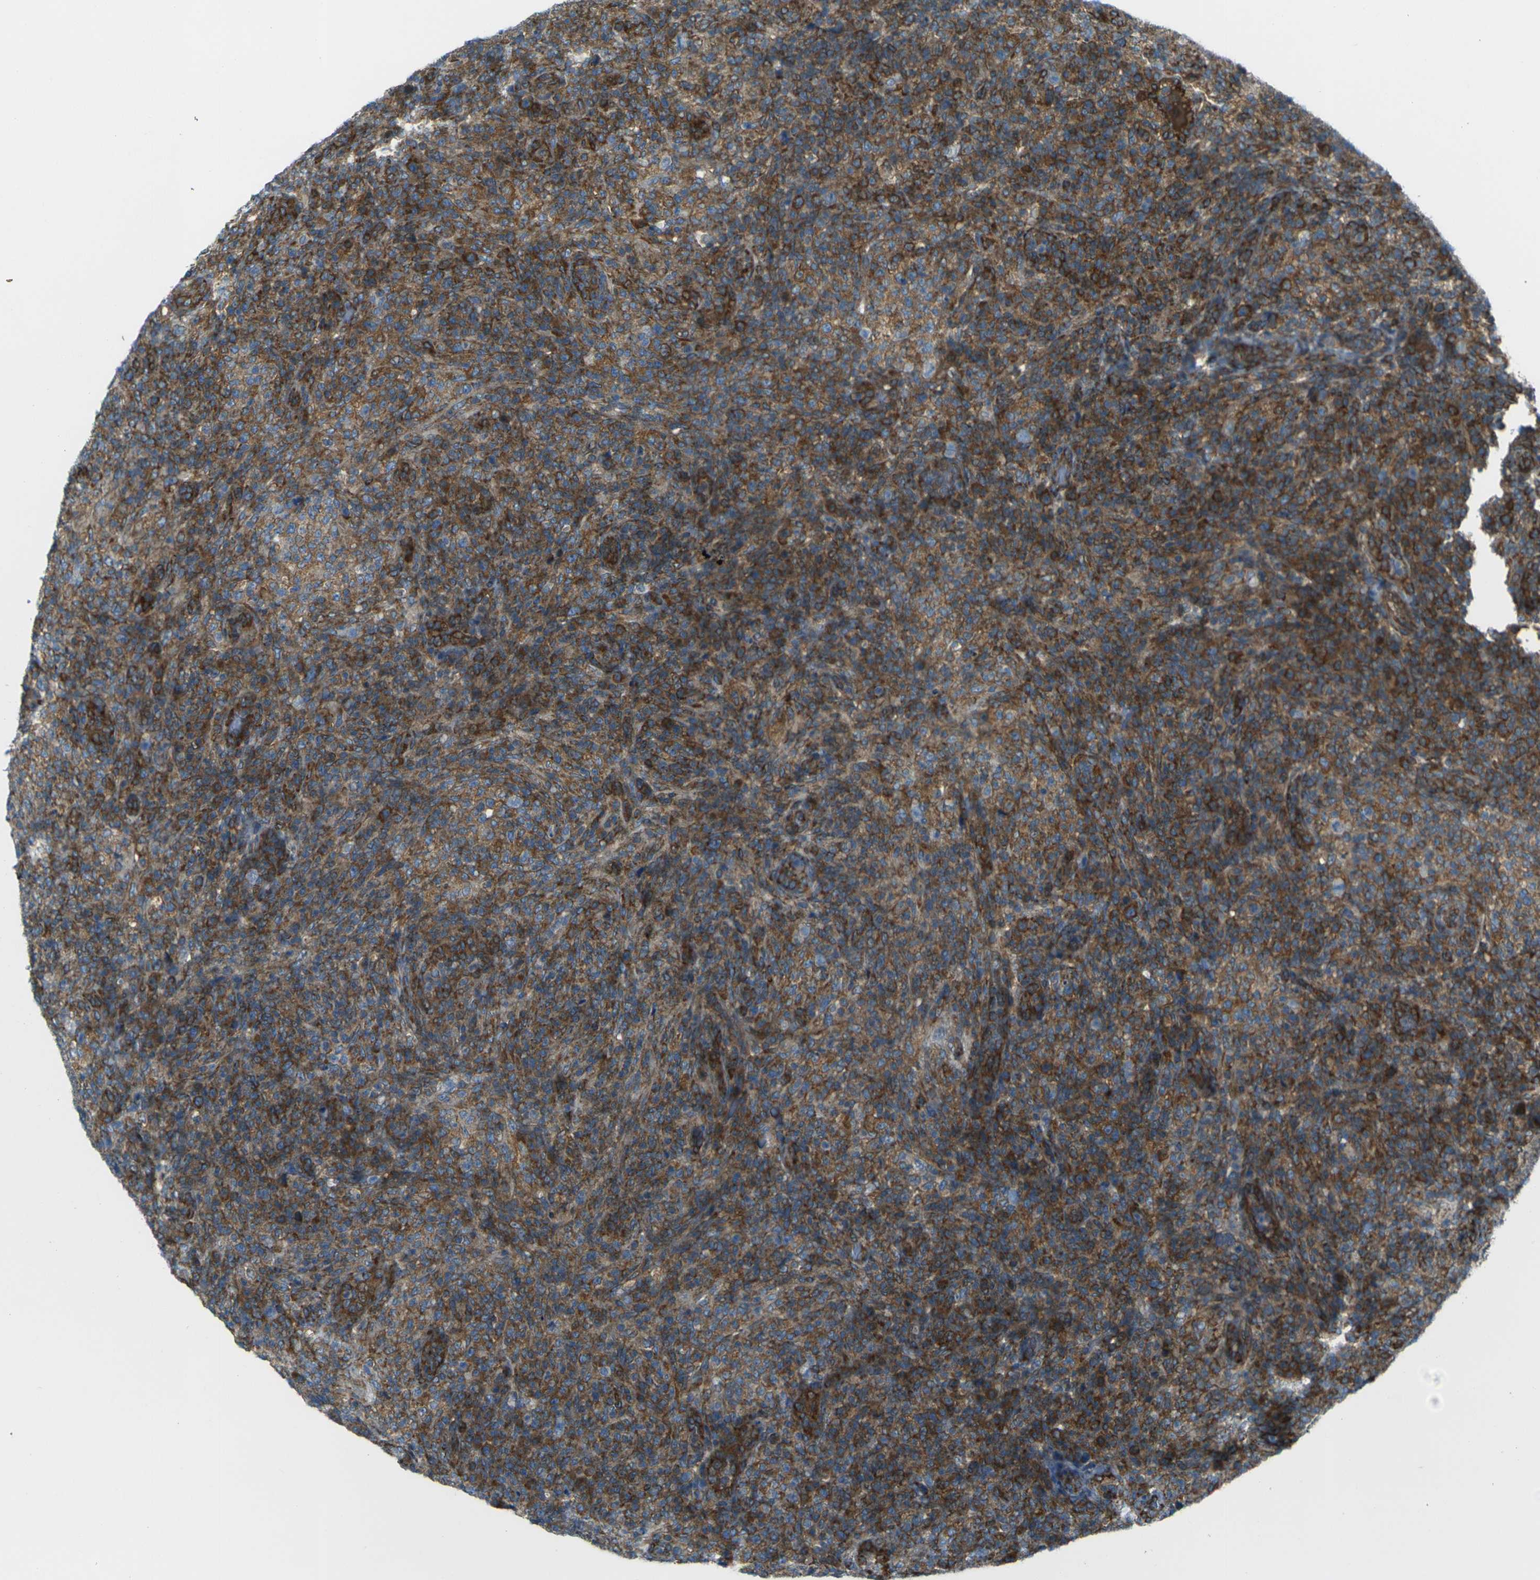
{"staining": {"intensity": "moderate", "quantity": ">75%", "location": "cytoplasmic/membranous"}, "tissue": "lymphoma", "cell_type": "Tumor cells", "image_type": "cancer", "snomed": [{"axis": "morphology", "description": "Malignant lymphoma, non-Hodgkin's type, High grade"}, {"axis": "topography", "description": "Lymph node"}], "caption": "Lymphoma tissue shows moderate cytoplasmic/membranous expression in approximately >75% of tumor cells, visualized by immunohistochemistry. (DAB (3,3'-diaminobenzidine) IHC, brown staining for protein, blue staining for nuclei).", "gene": "CELSR2", "patient": {"sex": "female", "age": 76}}